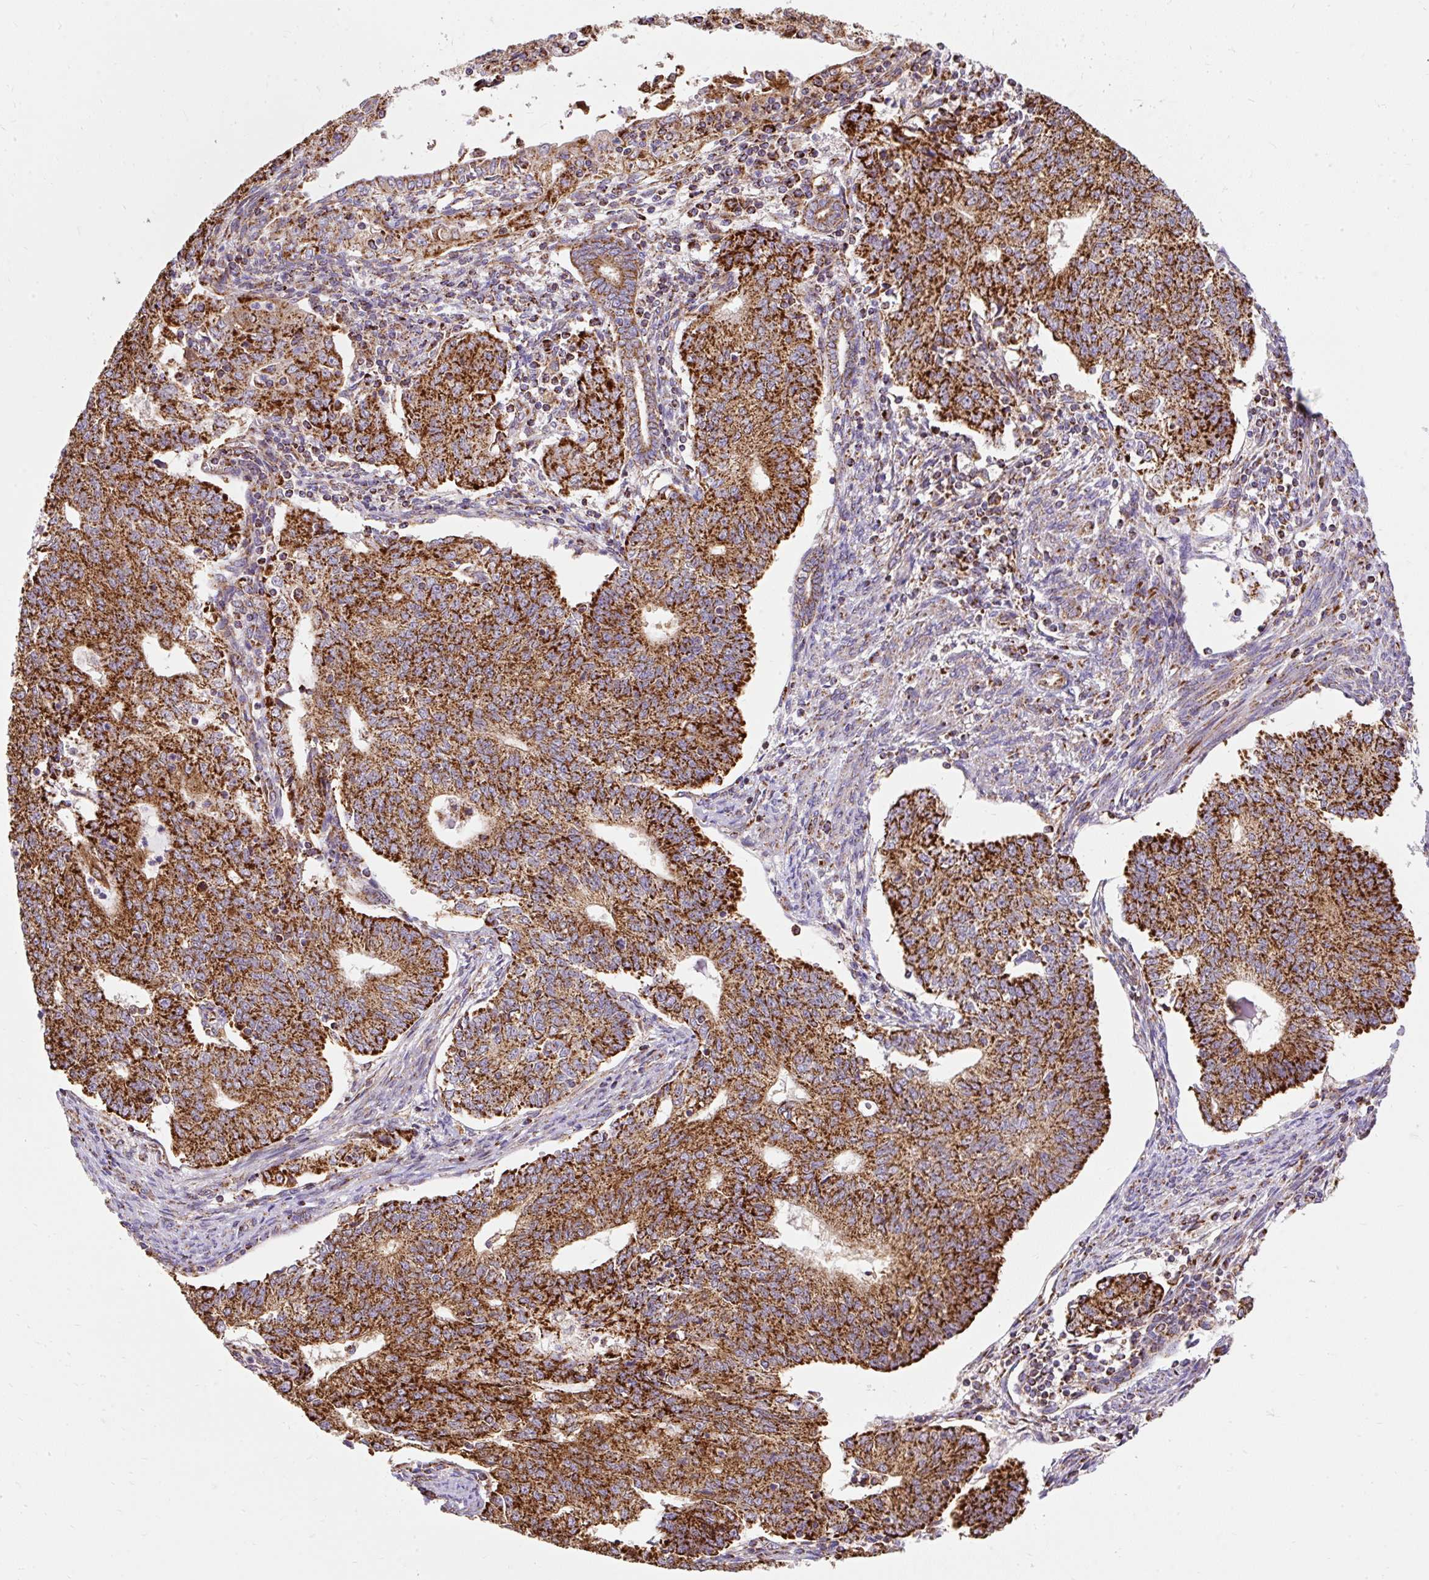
{"staining": {"intensity": "strong", "quantity": ">75%", "location": "cytoplasmic/membranous"}, "tissue": "endometrial cancer", "cell_type": "Tumor cells", "image_type": "cancer", "snomed": [{"axis": "morphology", "description": "Adenocarcinoma, NOS"}, {"axis": "topography", "description": "Endometrium"}], "caption": "High-power microscopy captured an immunohistochemistry micrograph of adenocarcinoma (endometrial), revealing strong cytoplasmic/membranous expression in about >75% of tumor cells. The staining was performed using DAB to visualize the protein expression in brown, while the nuclei were stained in blue with hematoxylin (Magnification: 20x).", "gene": "CEP290", "patient": {"sex": "female", "age": 56}}